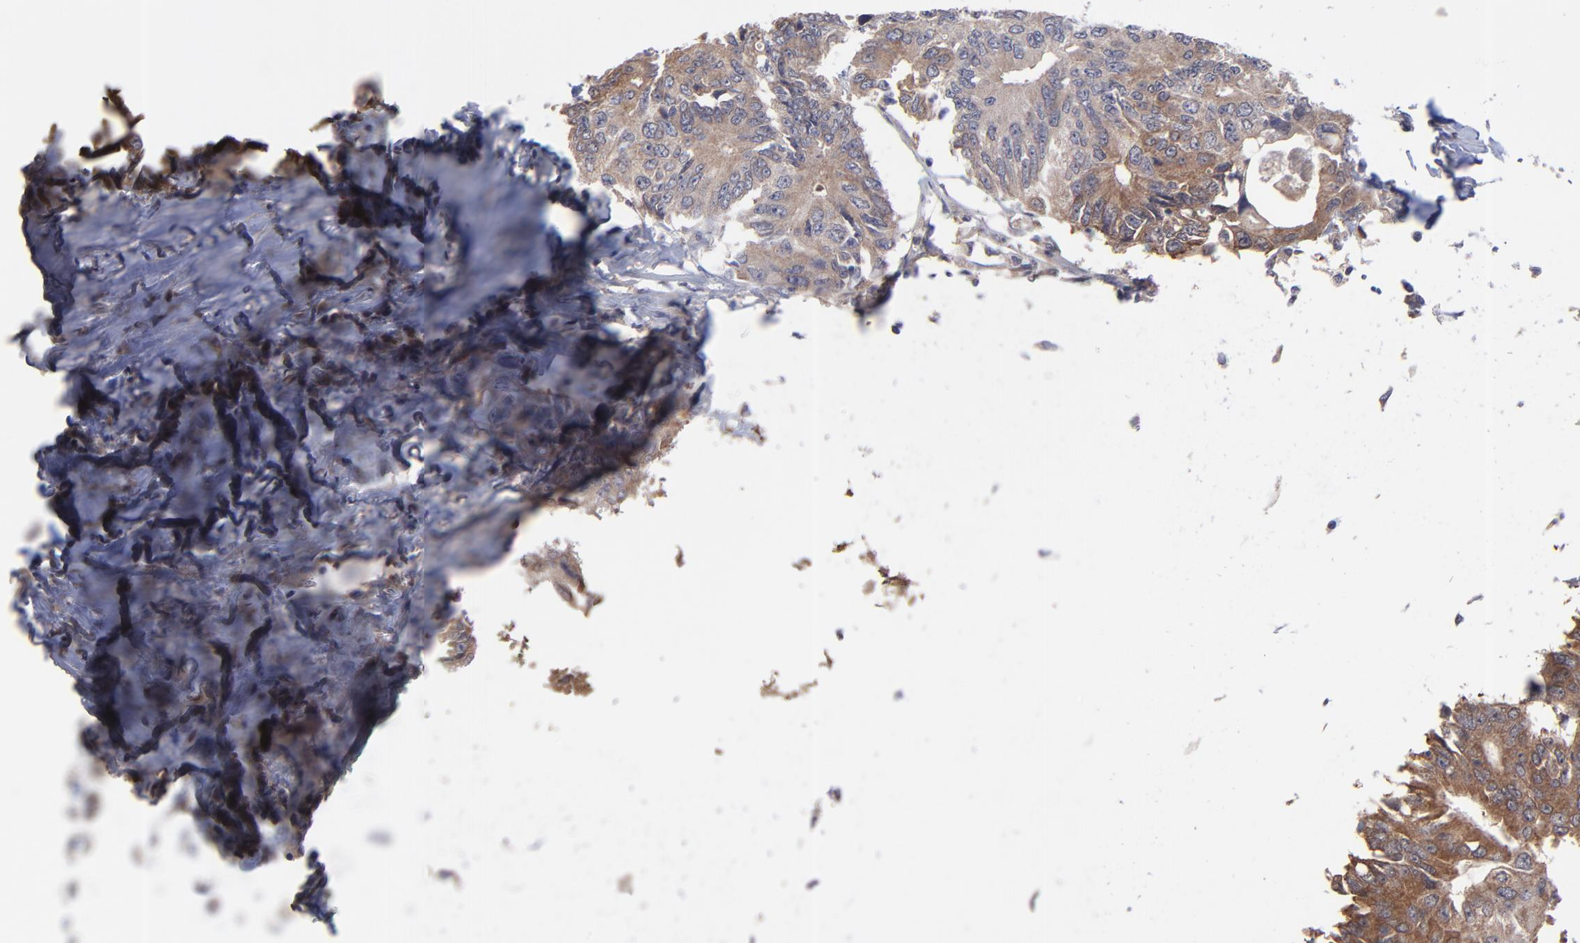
{"staining": {"intensity": "moderate", "quantity": ">75%", "location": "cytoplasmic/membranous"}, "tissue": "colorectal cancer", "cell_type": "Tumor cells", "image_type": "cancer", "snomed": [{"axis": "morphology", "description": "Adenocarcinoma, NOS"}, {"axis": "topography", "description": "Colon"}], "caption": "Protein analysis of adenocarcinoma (colorectal) tissue exhibits moderate cytoplasmic/membranous expression in about >75% of tumor cells.", "gene": "ZNF780B", "patient": {"sex": "male", "age": 71}}